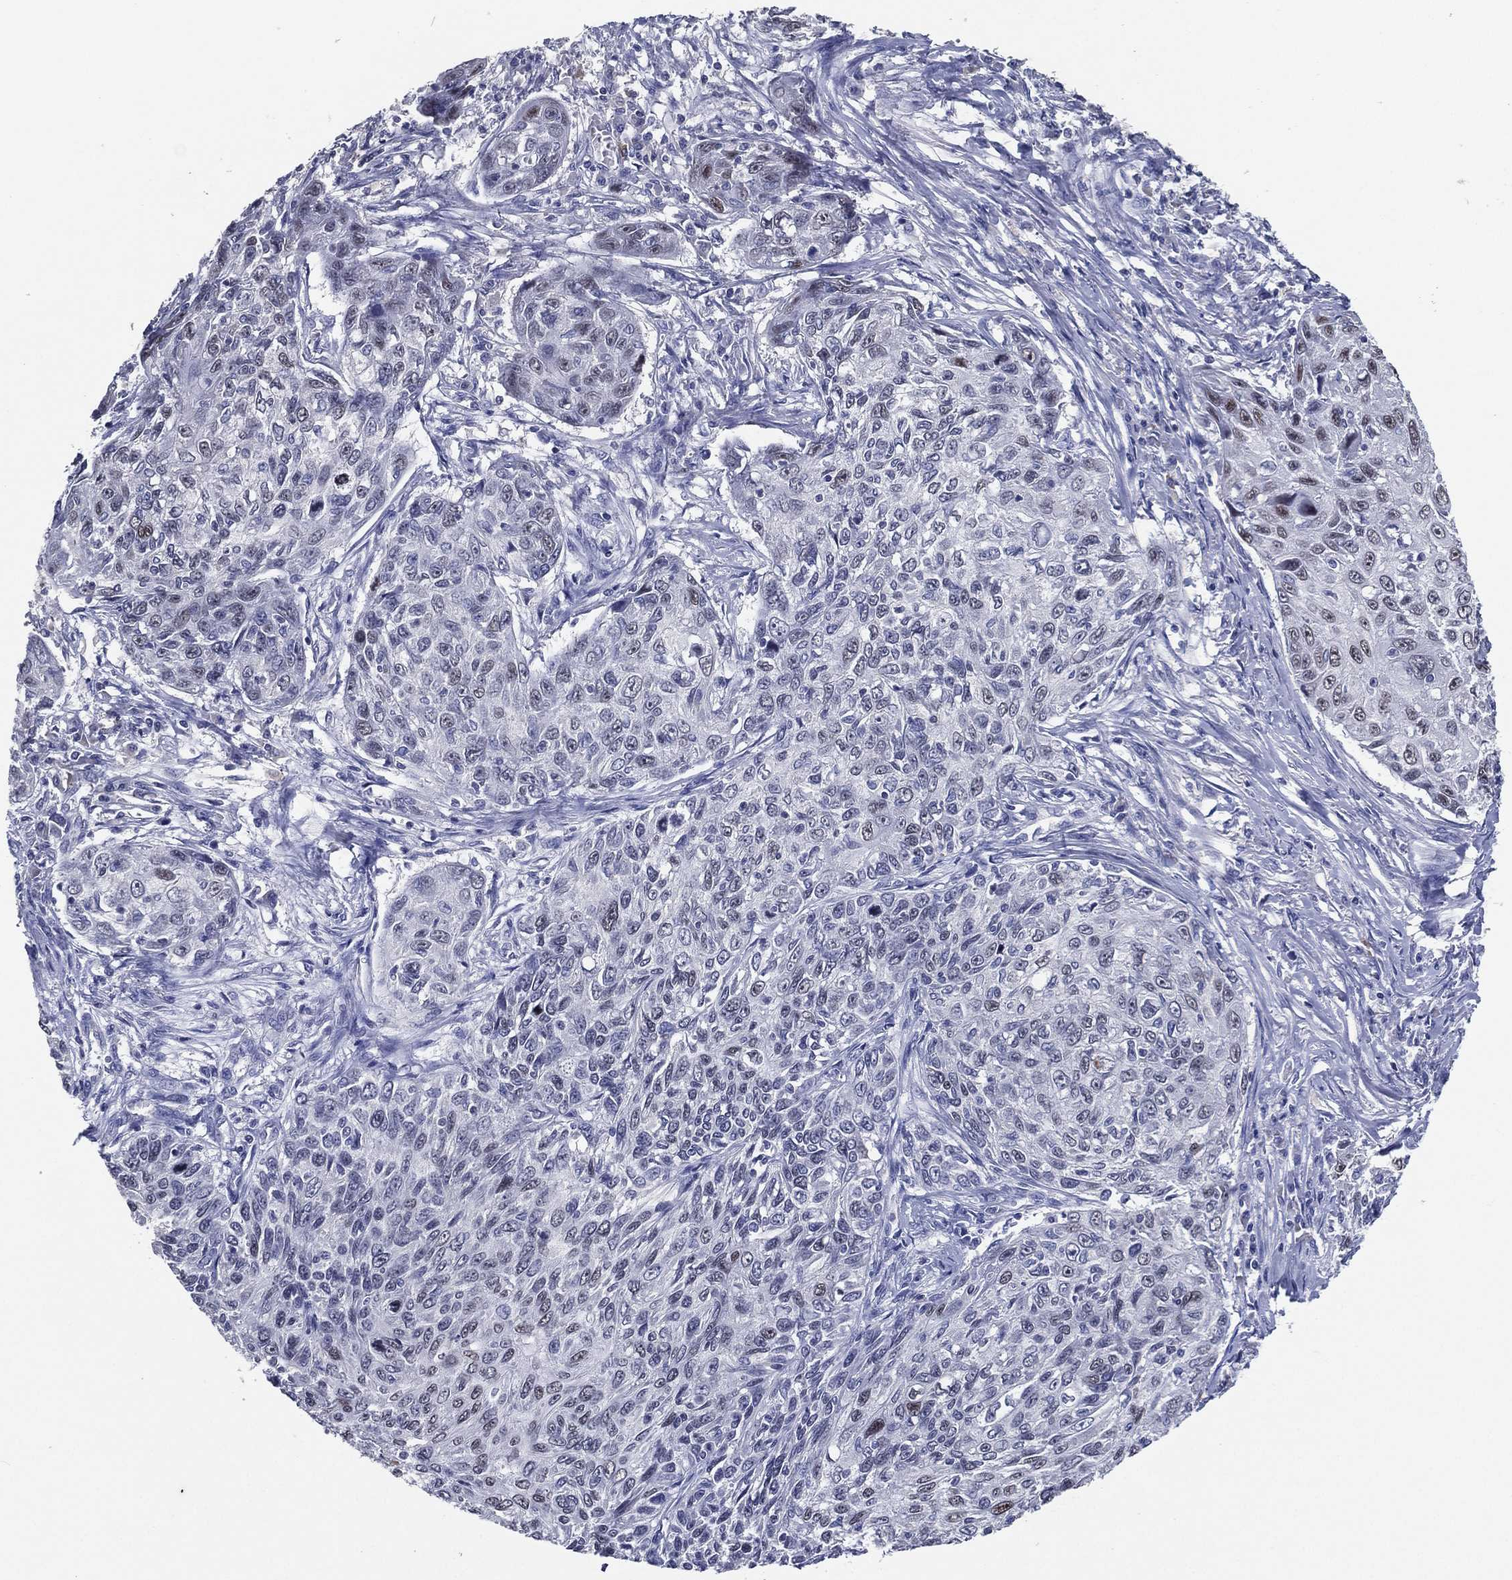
{"staining": {"intensity": "weak", "quantity": "<25%", "location": "nuclear"}, "tissue": "skin cancer", "cell_type": "Tumor cells", "image_type": "cancer", "snomed": [{"axis": "morphology", "description": "Squamous cell carcinoma, NOS"}, {"axis": "topography", "description": "Skin"}], "caption": "A micrograph of squamous cell carcinoma (skin) stained for a protein exhibits no brown staining in tumor cells.", "gene": "TFAP2A", "patient": {"sex": "male", "age": 92}}